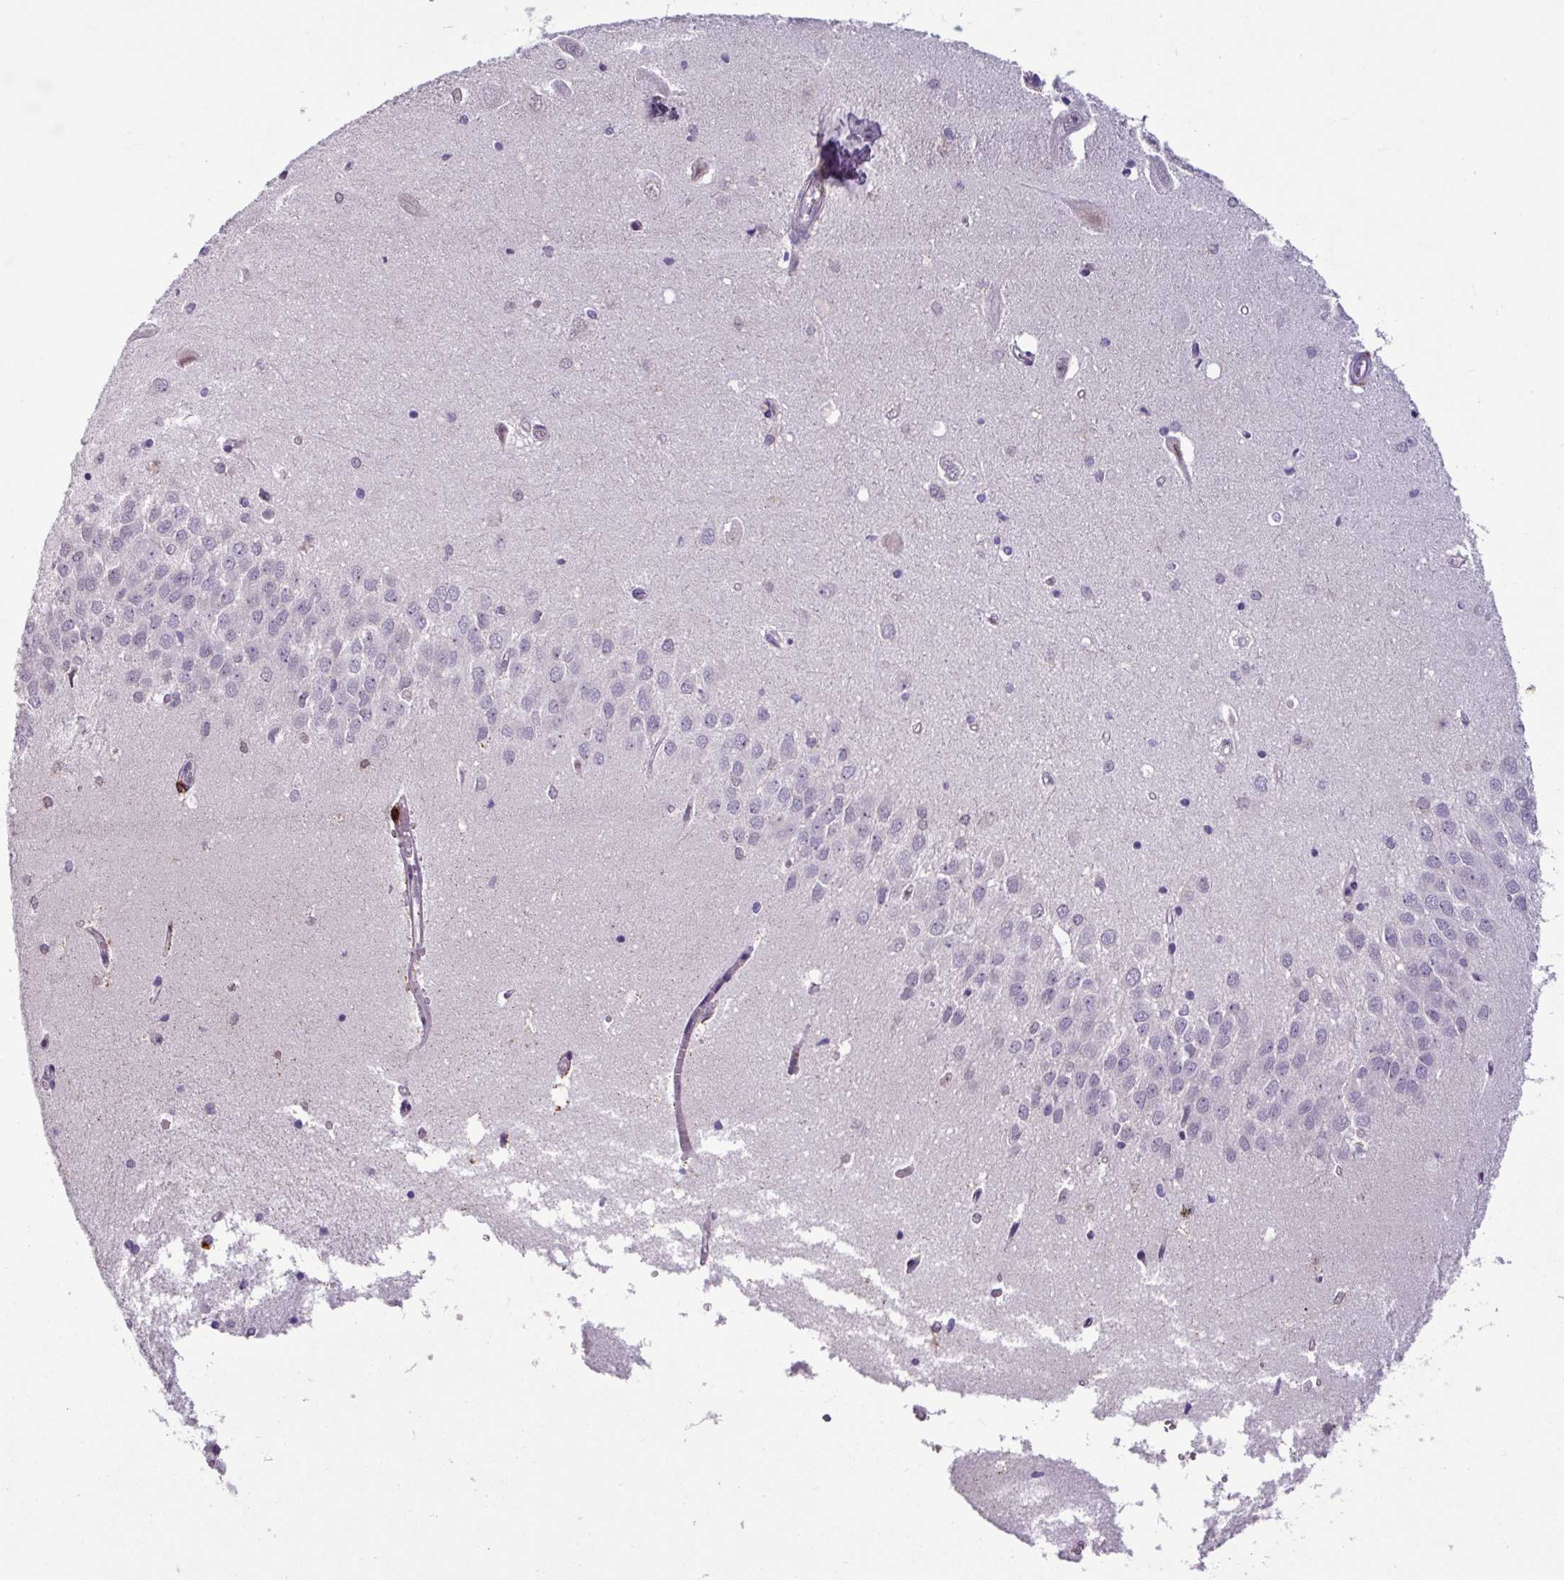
{"staining": {"intensity": "negative", "quantity": "none", "location": "none"}, "tissue": "hippocampus", "cell_type": "Glial cells", "image_type": "normal", "snomed": [{"axis": "morphology", "description": "Normal tissue, NOS"}, {"axis": "topography", "description": "Hippocampus"}], "caption": "Immunohistochemistry (IHC) micrograph of unremarkable hippocampus: human hippocampus stained with DAB (3,3'-diaminobenzidine) displays no significant protein positivity in glial cells. Brightfield microscopy of immunohistochemistry (IHC) stained with DAB (3,3'-diaminobenzidine) (brown) and hematoxylin (blue), captured at high magnification.", "gene": "CD8A", "patient": {"sex": "male", "age": 45}}